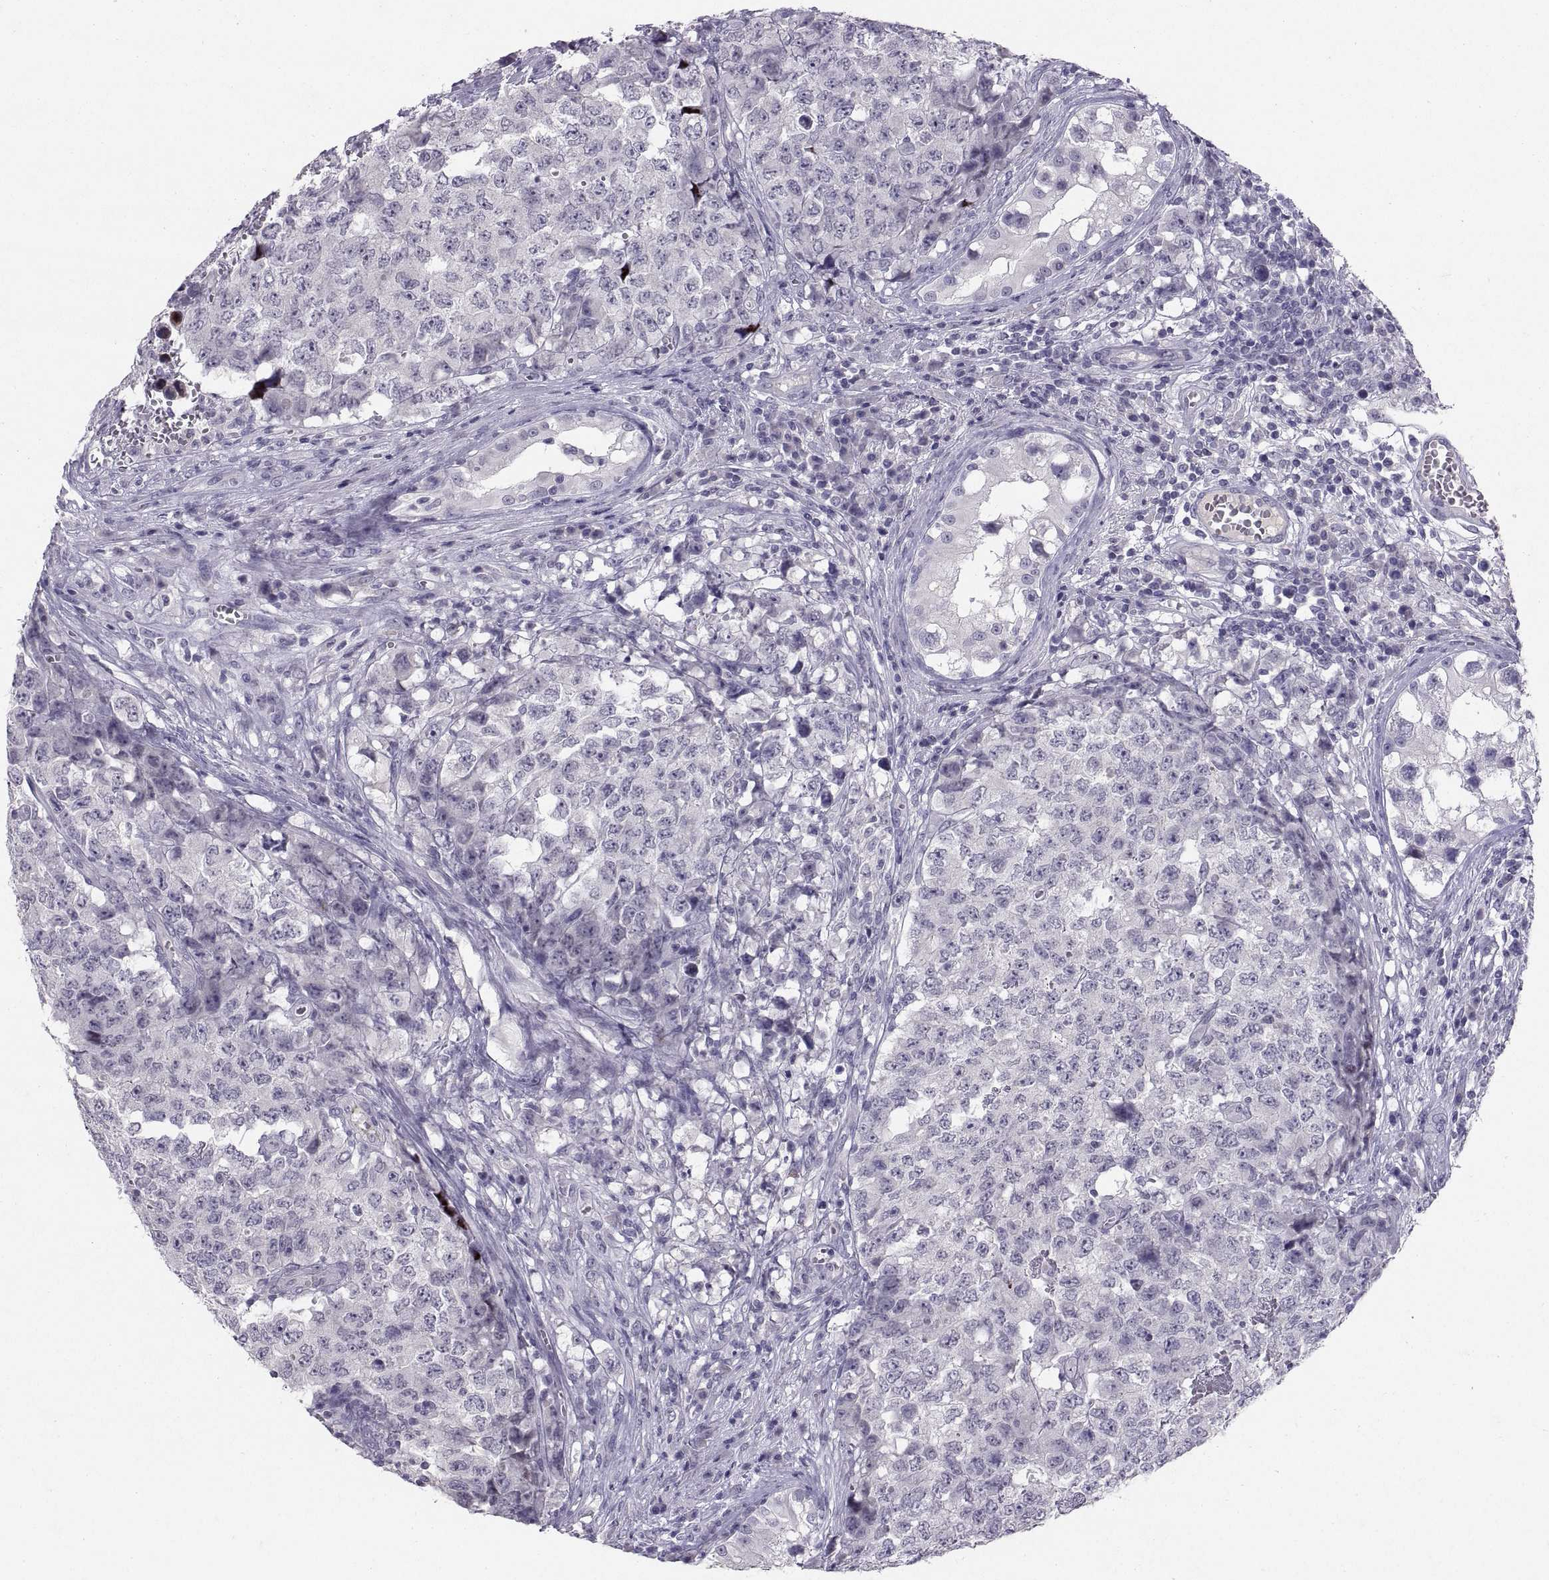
{"staining": {"intensity": "negative", "quantity": "none", "location": "none"}, "tissue": "testis cancer", "cell_type": "Tumor cells", "image_type": "cancer", "snomed": [{"axis": "morphology", "description": "Carcinoma, Embryonal, NOS"}, {"axis": "topography", "description": "Testis"}], "caption": "DAB immunohistochemical staining of human testis cancer (embryonal carcinoma) demonstrates no significant expression in tumor cells.", "gene": "PTN", "patient": {"sex": "male", "age": 23}}